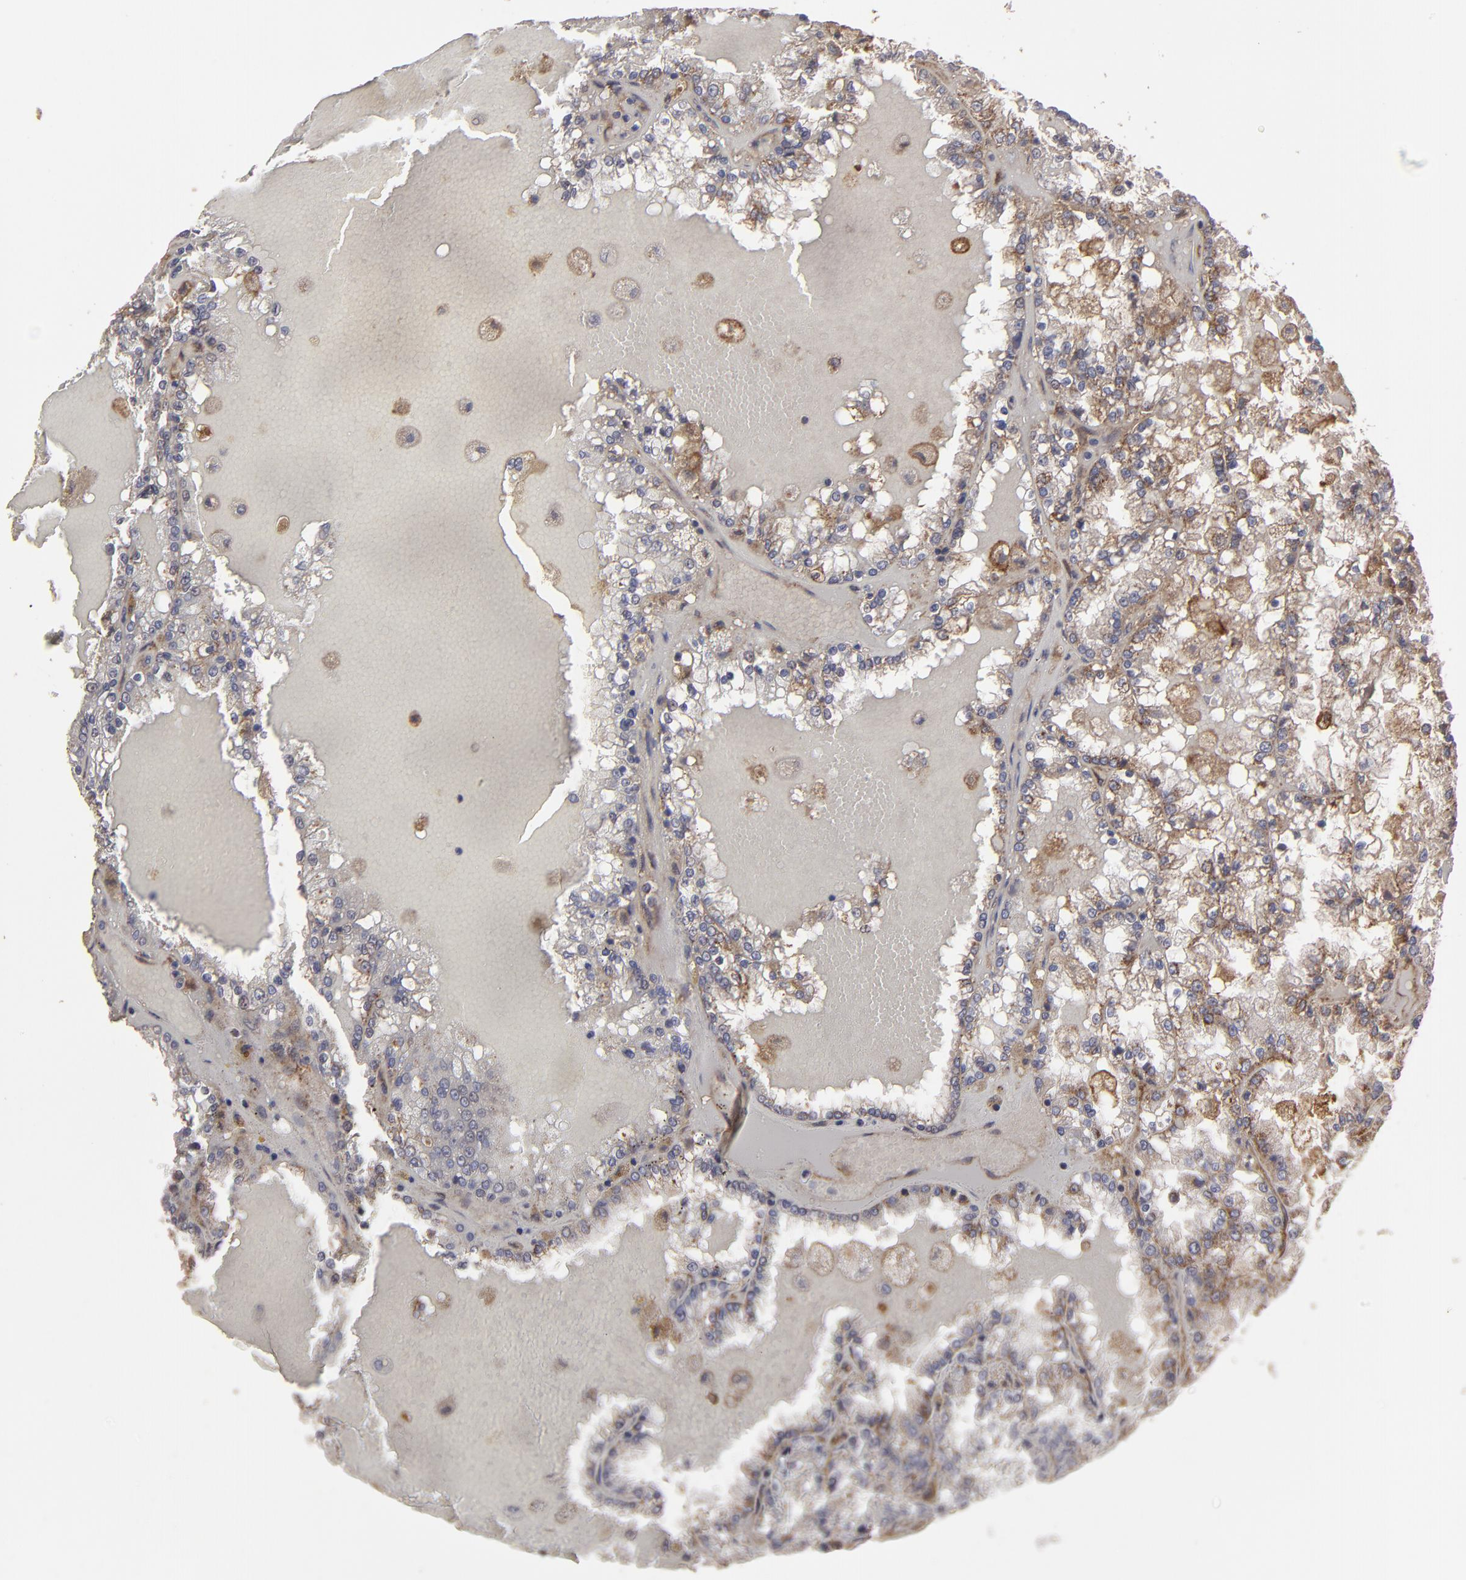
{"staining": {"intensity": "moderate", "quantity": "<25%", "location": "cytoplasmic/membranous"}, "tissue": "renal cancer", "cell_type": "Tumor cells", "image_type": "cancer", "snomed": [{"axis": "morphology", "description": "Adenocarcinoma, NOS"}, {"axis": "topography", "description": "Kidney"}], "caption": "Protein expression analysis of adenocarcinoma (renal) exhibits moderate cytoplasmic/membranous expression in about <25% of tumor cells.", "gene": "ITGB5", "patient": {"sex": "female", "age": 56}}